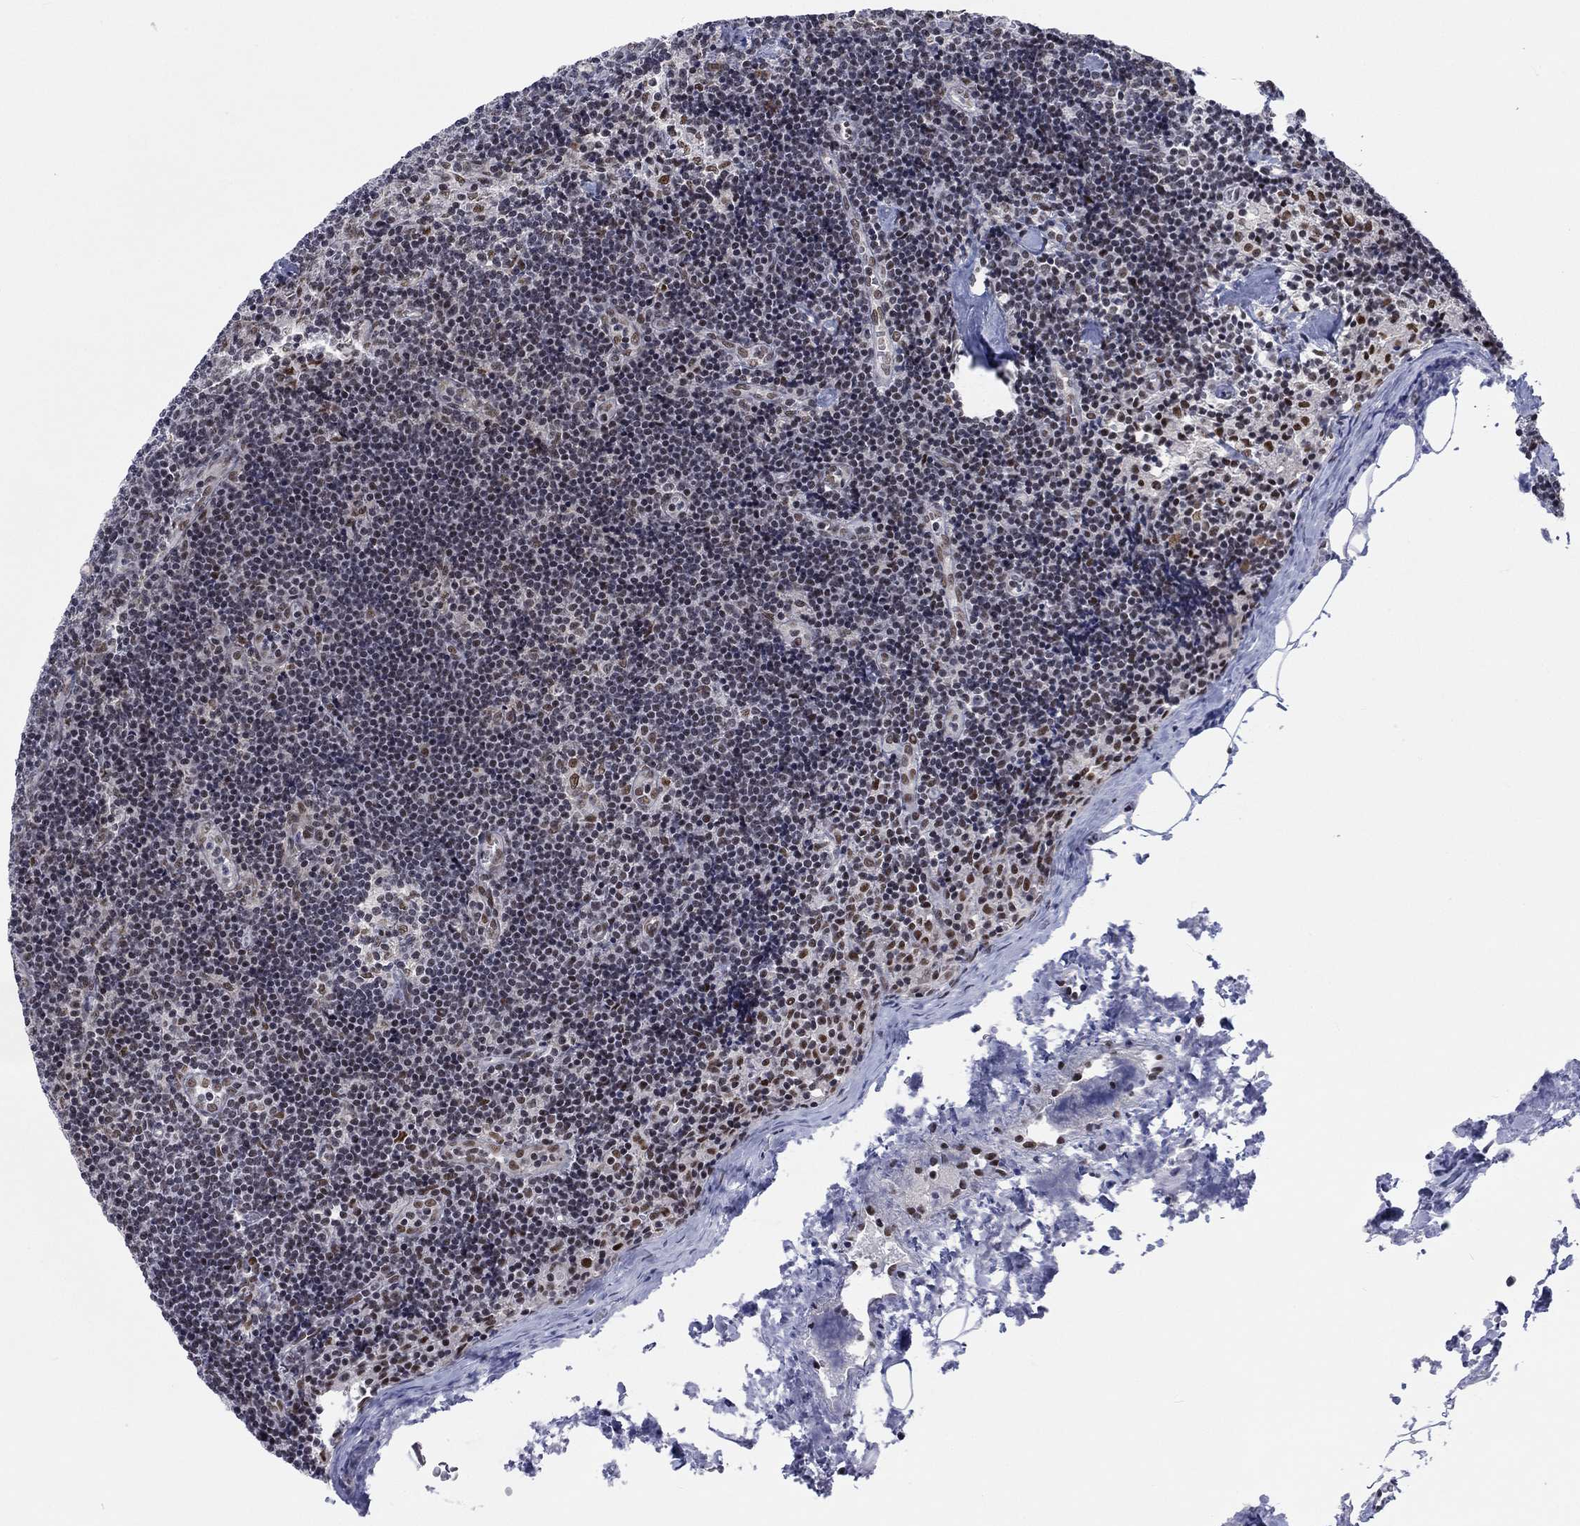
{"staining": {"intensity": "negative", "quantity": "none", "location": "none"}, "tissue": "lymph node", "cell_type": "Germinal center cells", "image_type": "normal", "snomed": [{"axis": "morphology", "description": "Normal tissue, NOS"}, {"axis": "topography", "description": "Lymph node"}], "caption": "Germinal center cells show no significant protein expression in normal lymph node. (Stains: DAB (3,3'-diaminobenzidine) IHC with hematoxylin counter stain, Microscopy: brightfield microscopy at high magnification).", "gene": "FYTTD1", "patient": {"sex": "female", "age": 51}}